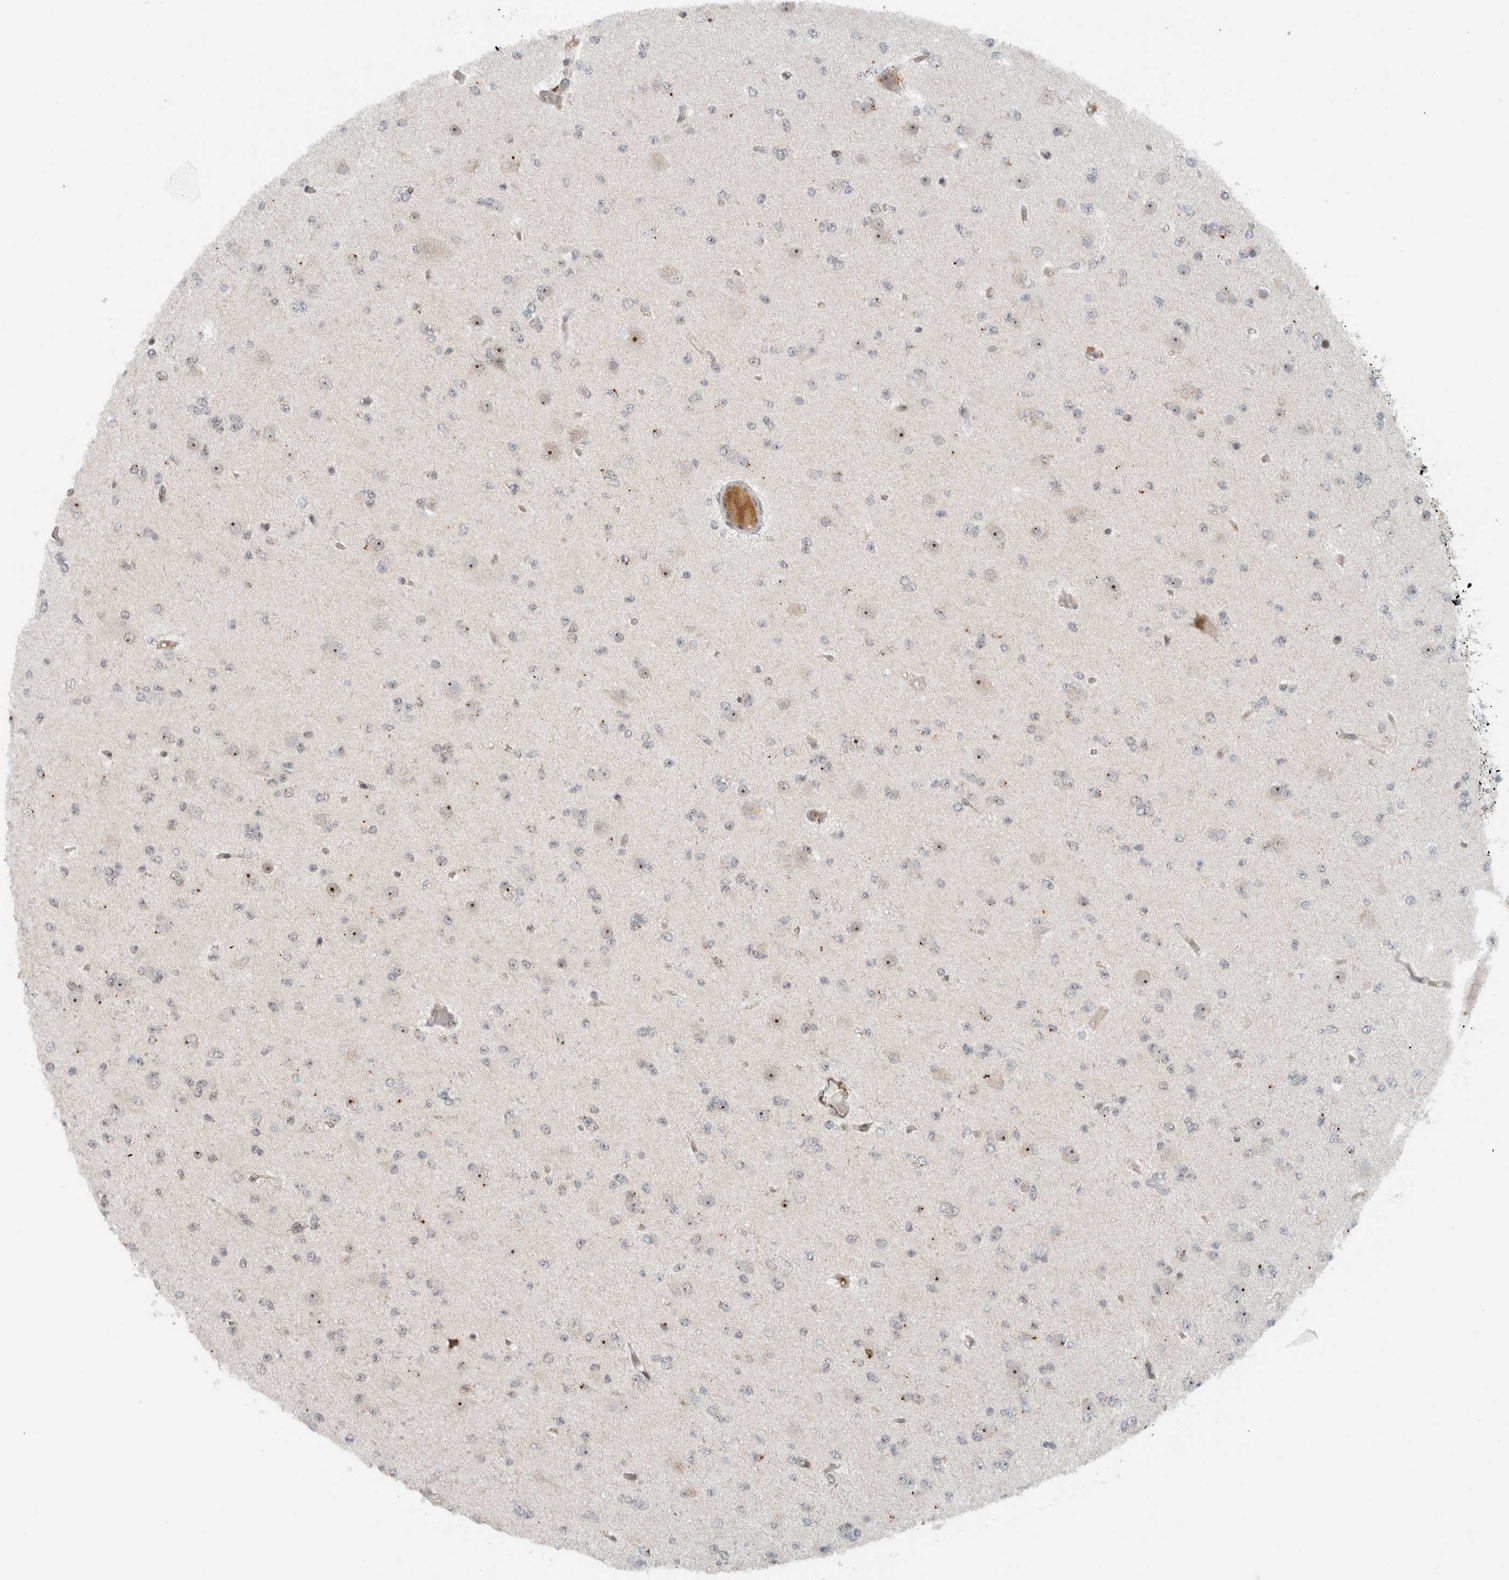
{"staining": {"intensity": "moderate", "quantity": "<25%", "location": "nuclear"}, "tissue": "glioma", "cell_type": "Tumor cells", "image_type": "cancer", "snomed": [{"axis": "morphology", "description": "Glioma, malignant, Low grade"}, {"axis": "topography", "description": "Brain"}], "caption": "Tumor cells show moderate nuclear expression in about <25% of cells in glioma.", "gene": "ZFP91", "patient": {"sex": "female", "age": 22}}